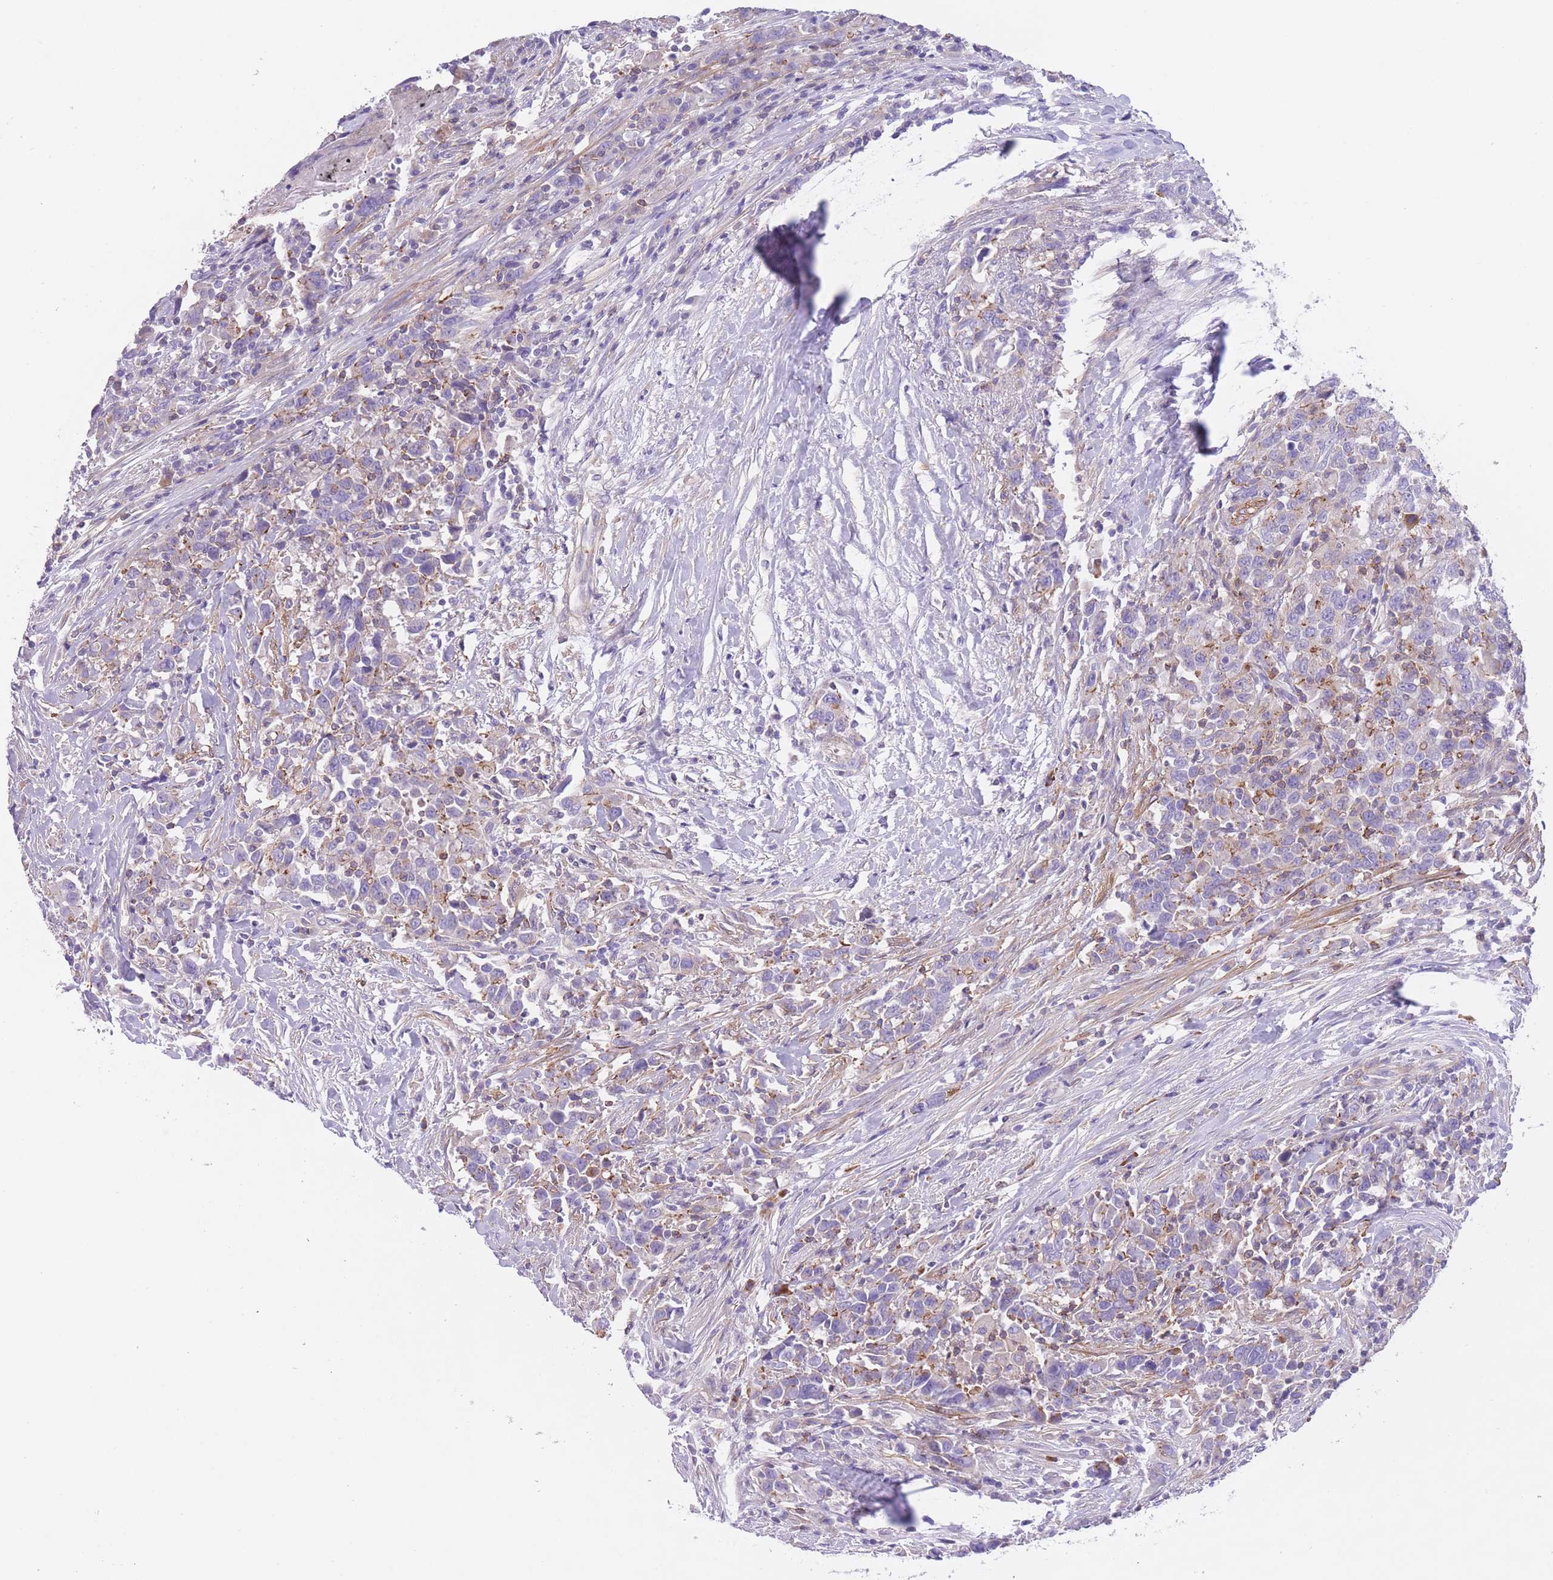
{"staining": {"intensity": "negative", "quantity": "none", "location": "none"}, "tissue": "urothelial cancer", "cell_type": "Tumor cells", "image_type": "cancer", "snomed": [{"axis": "morphology", "description": "Urothelial carcinoma, High grade"}, {"axis": "topography", "description": "Urinary bladder"}], "caption": "Photomicrograph shows no protein staining in tumor cells of urothelial cancer tissue.", "gene": "LDB3", "patient": {"sex": "male", "age": 61}}